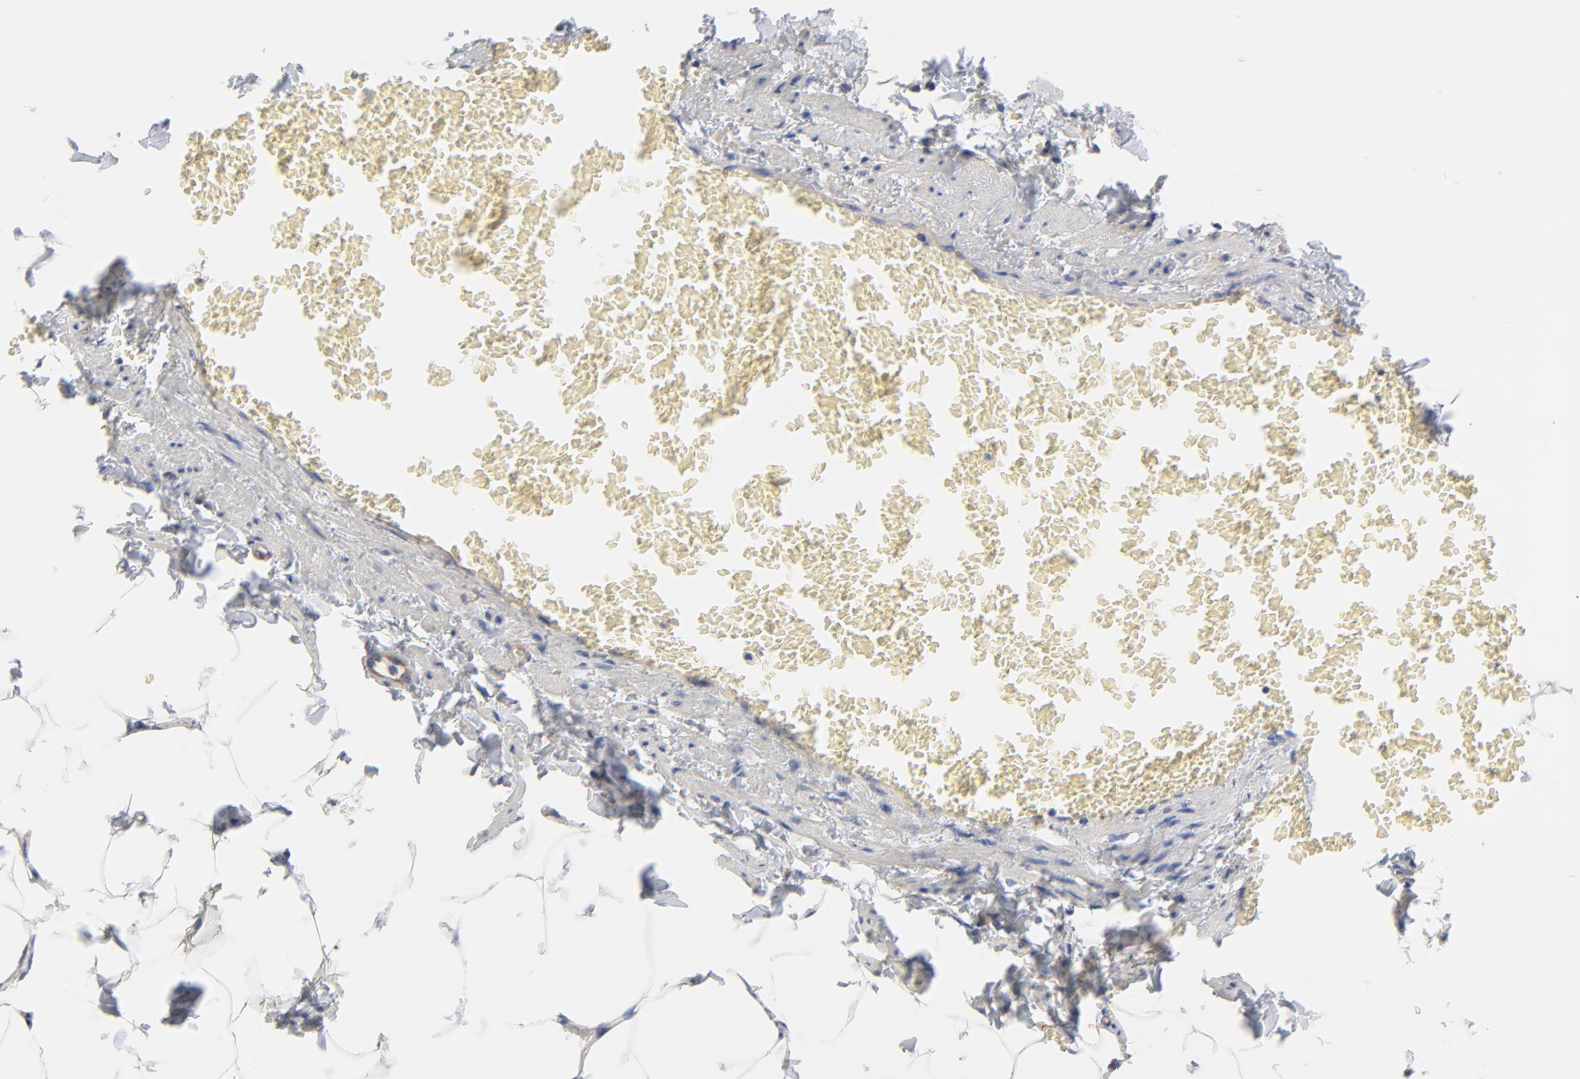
{"staining": {"intensity": "negative", "quantity": "none", "location": "none"}, "tissue": "adipose tissue", "cell_type": "Adipocytes", "image_type": "normal", "snomed": [{"axis": "morphology", "description": "Normal tissue, NOS"}, {"axis": "topography", "description": "Vascular tissue"}], "caption": "Adipocytes show no significant expression in normal adipose tissue. (Immunohistochemistry, brightfield microscopy, high magnification).", "gene": "CD2AP", "patient": {"sex": "male", "age": 41}}